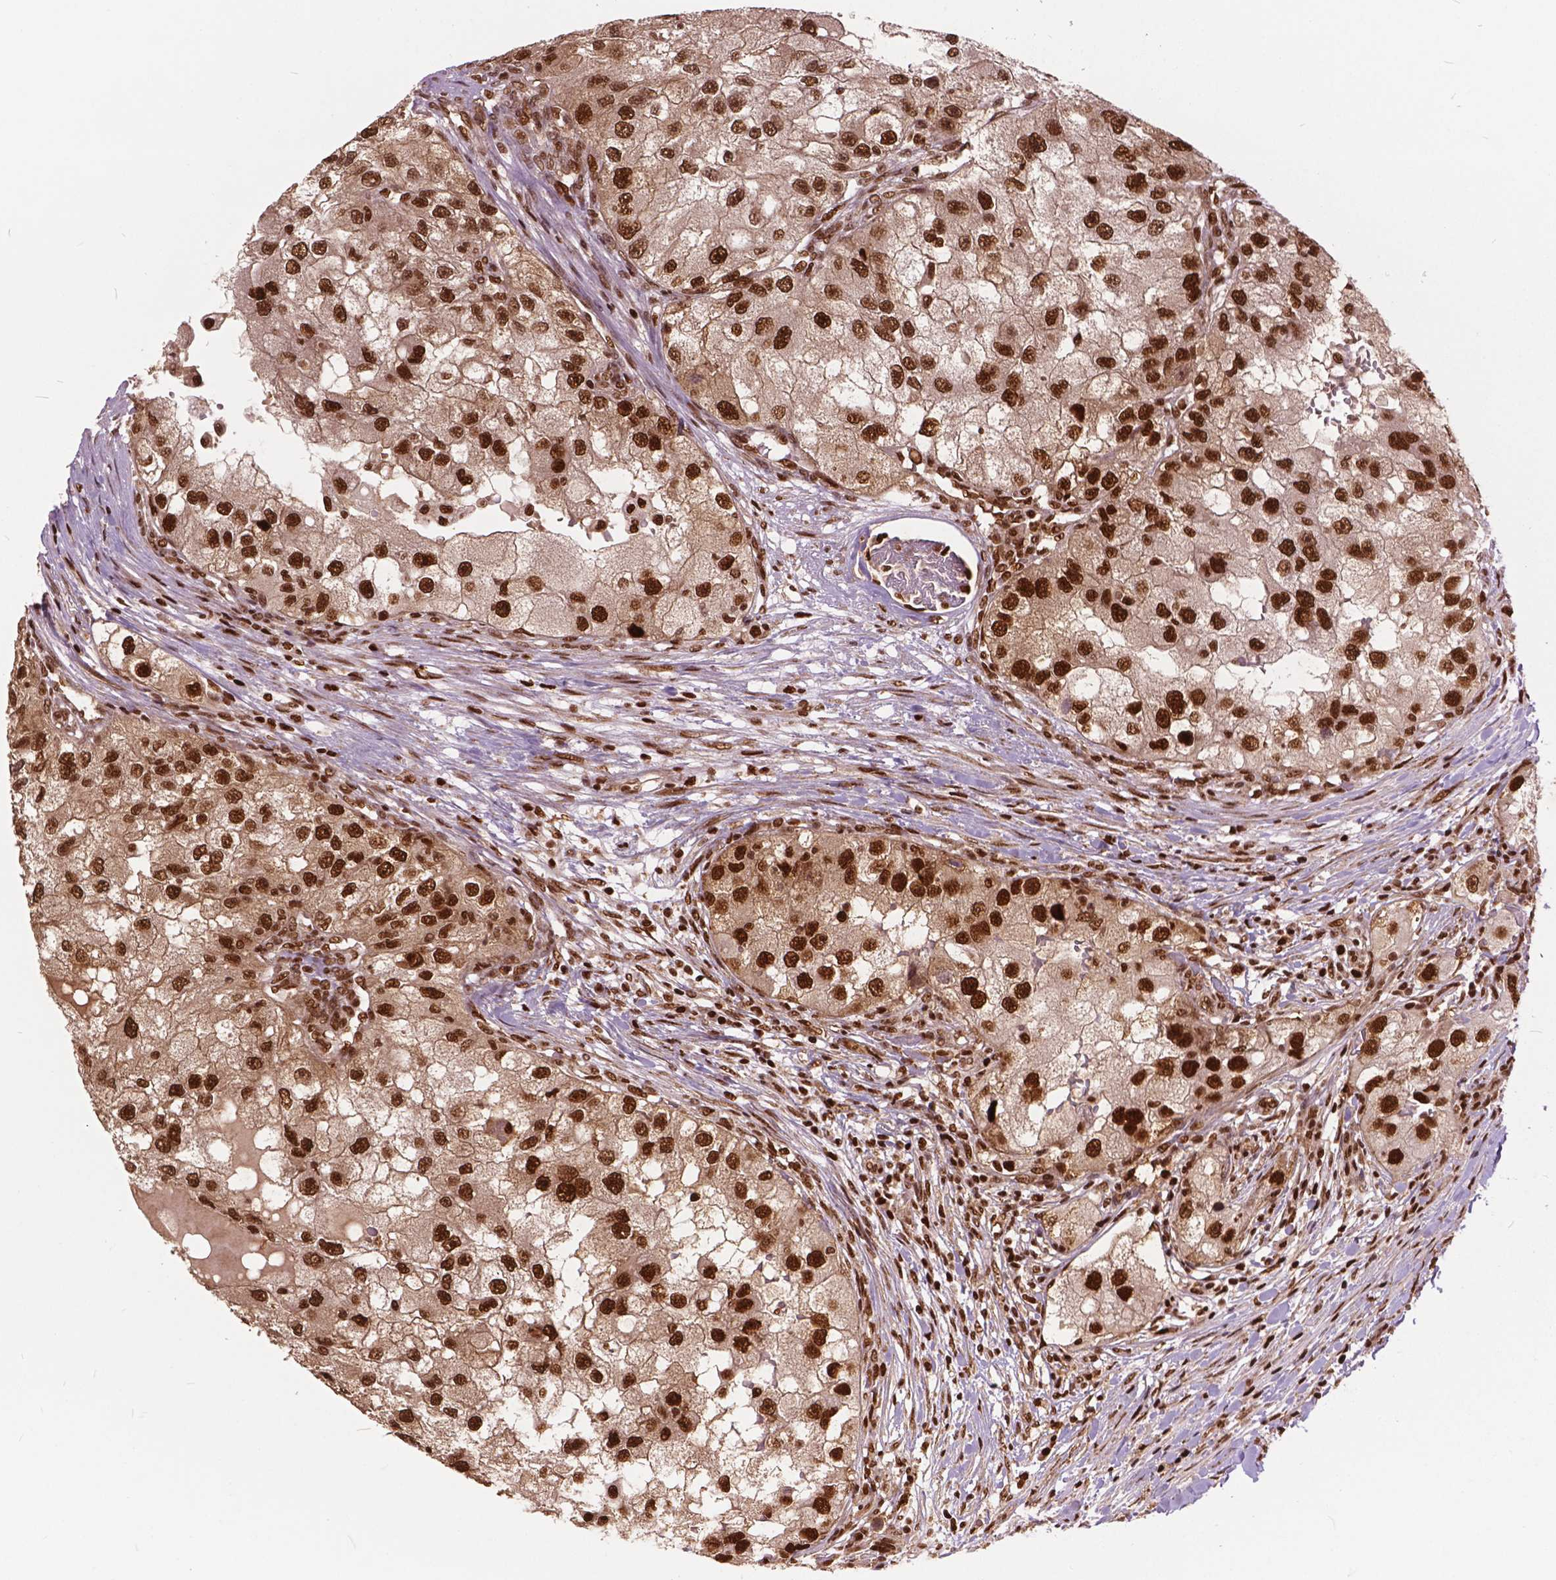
{"staining": {"intensity": "strong", "quantity": ">75%", "location": "nuclear"}, "tissue": "renal cancer", "cell_type": "Tumor cells", "image_type": "cancer", "snomed": [{"axis": "morphology", "description": "Adenocarcinoma, NOS"}, {"axis": "topography", "description": "Kidney"}], "caption": "Immunohistochemical staining of renal cancer reveals strong nuclear protein expression in approximately >75% of tumor cells.", "gene": "ANP32B", "patient": {"sex": "male", "age": 63}}